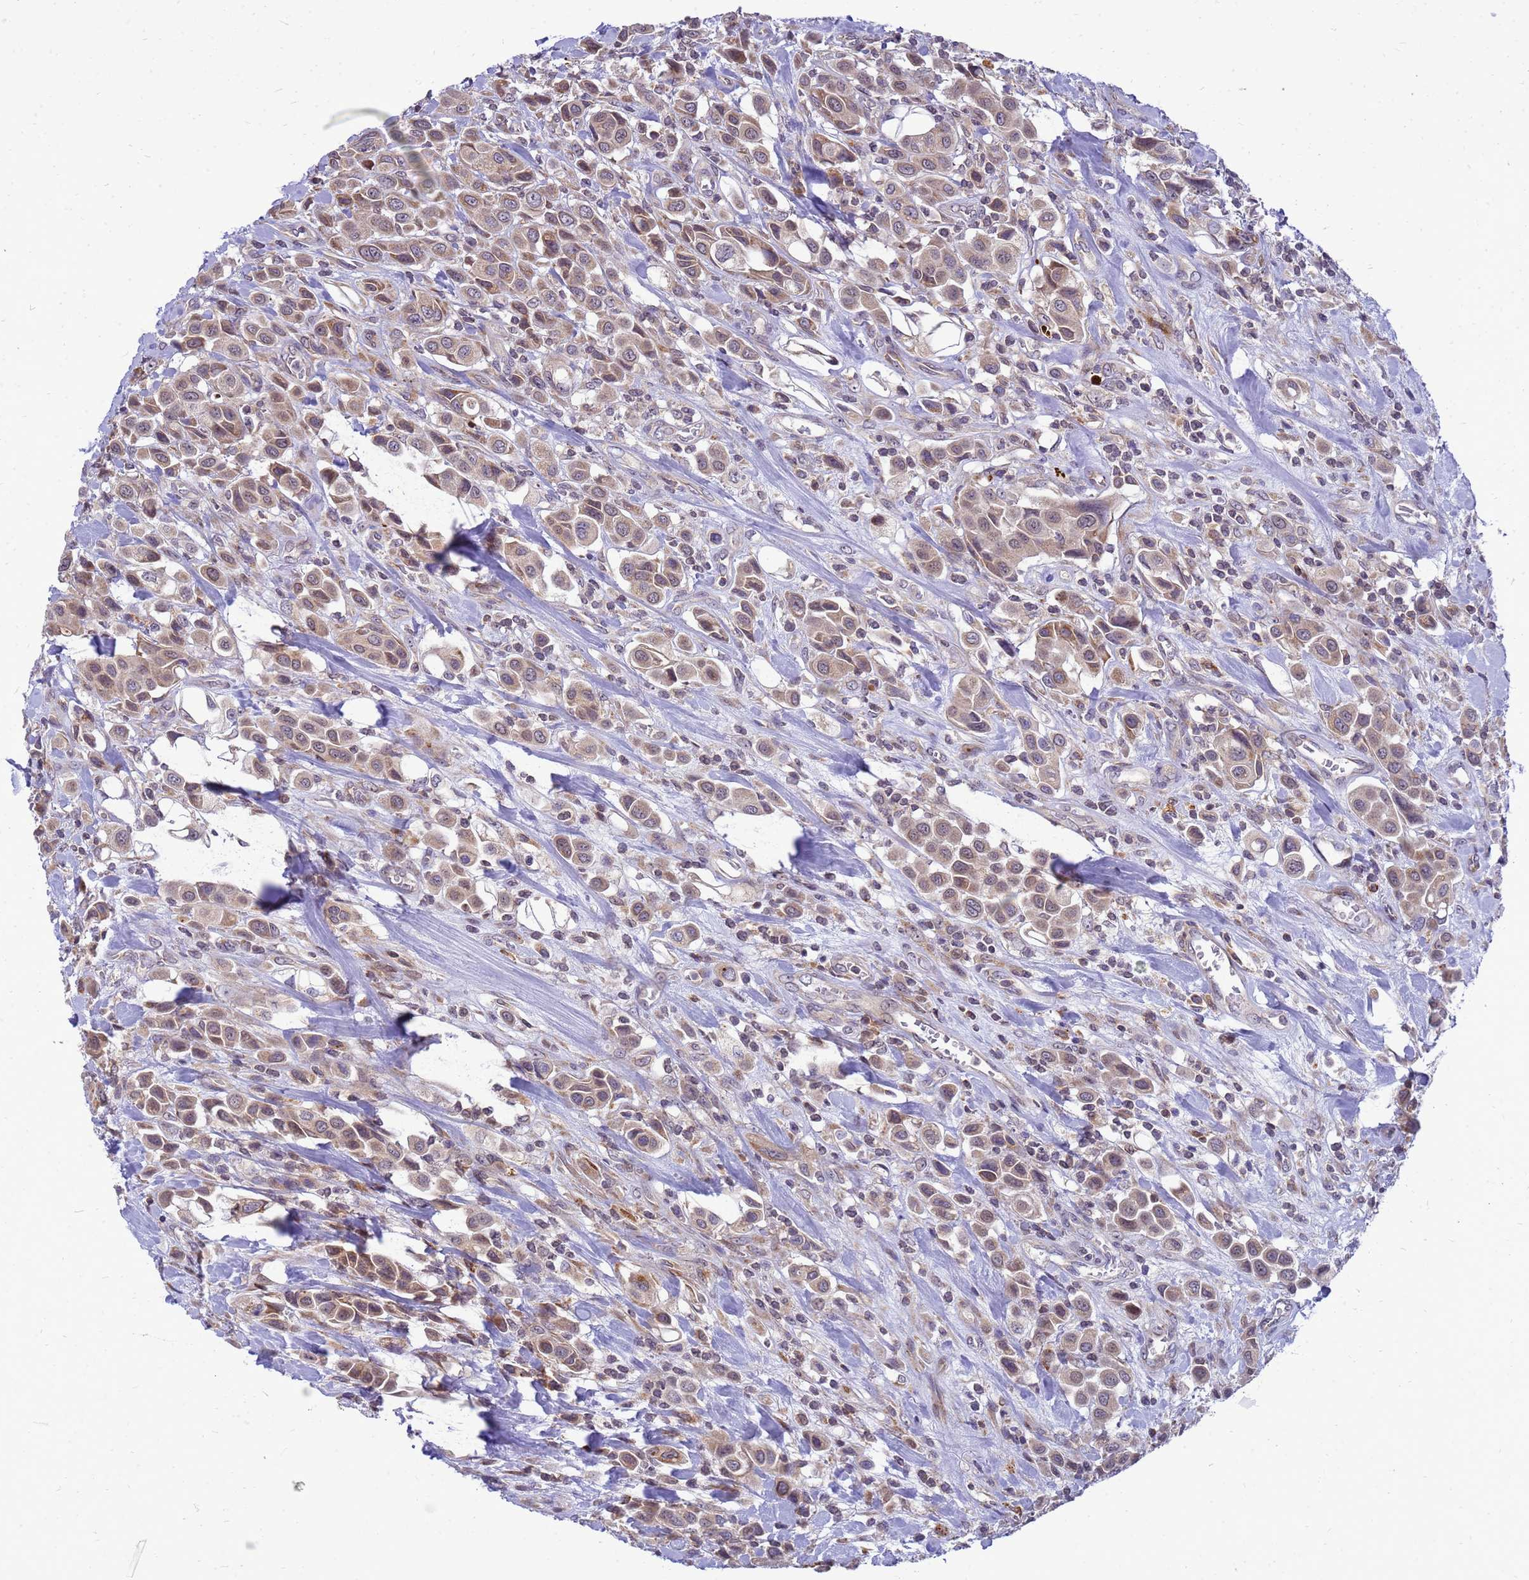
{"staining": {"intensity": "moderate", "quantity": ">75%", "location": "cytoplasmic/membranous"}, "tissue": "urothelial cancer", "cell_type": "Tumor cells", "image_type": "cancer", "snomed": [{"axis": "morphology", "description": "Urothelial carcinoma, High grade"}, {"axis": "topography", "description": "Urinary bladder"}], "caption": "Protein analysis of urothelial carcinoma (high-grade) tissue demonstrates moderate cytoplasmic/membranous staining in approximately >75% of tumor cells.", "gene": "C12orf43", "patient": {"sex": "male", "age": 50}}